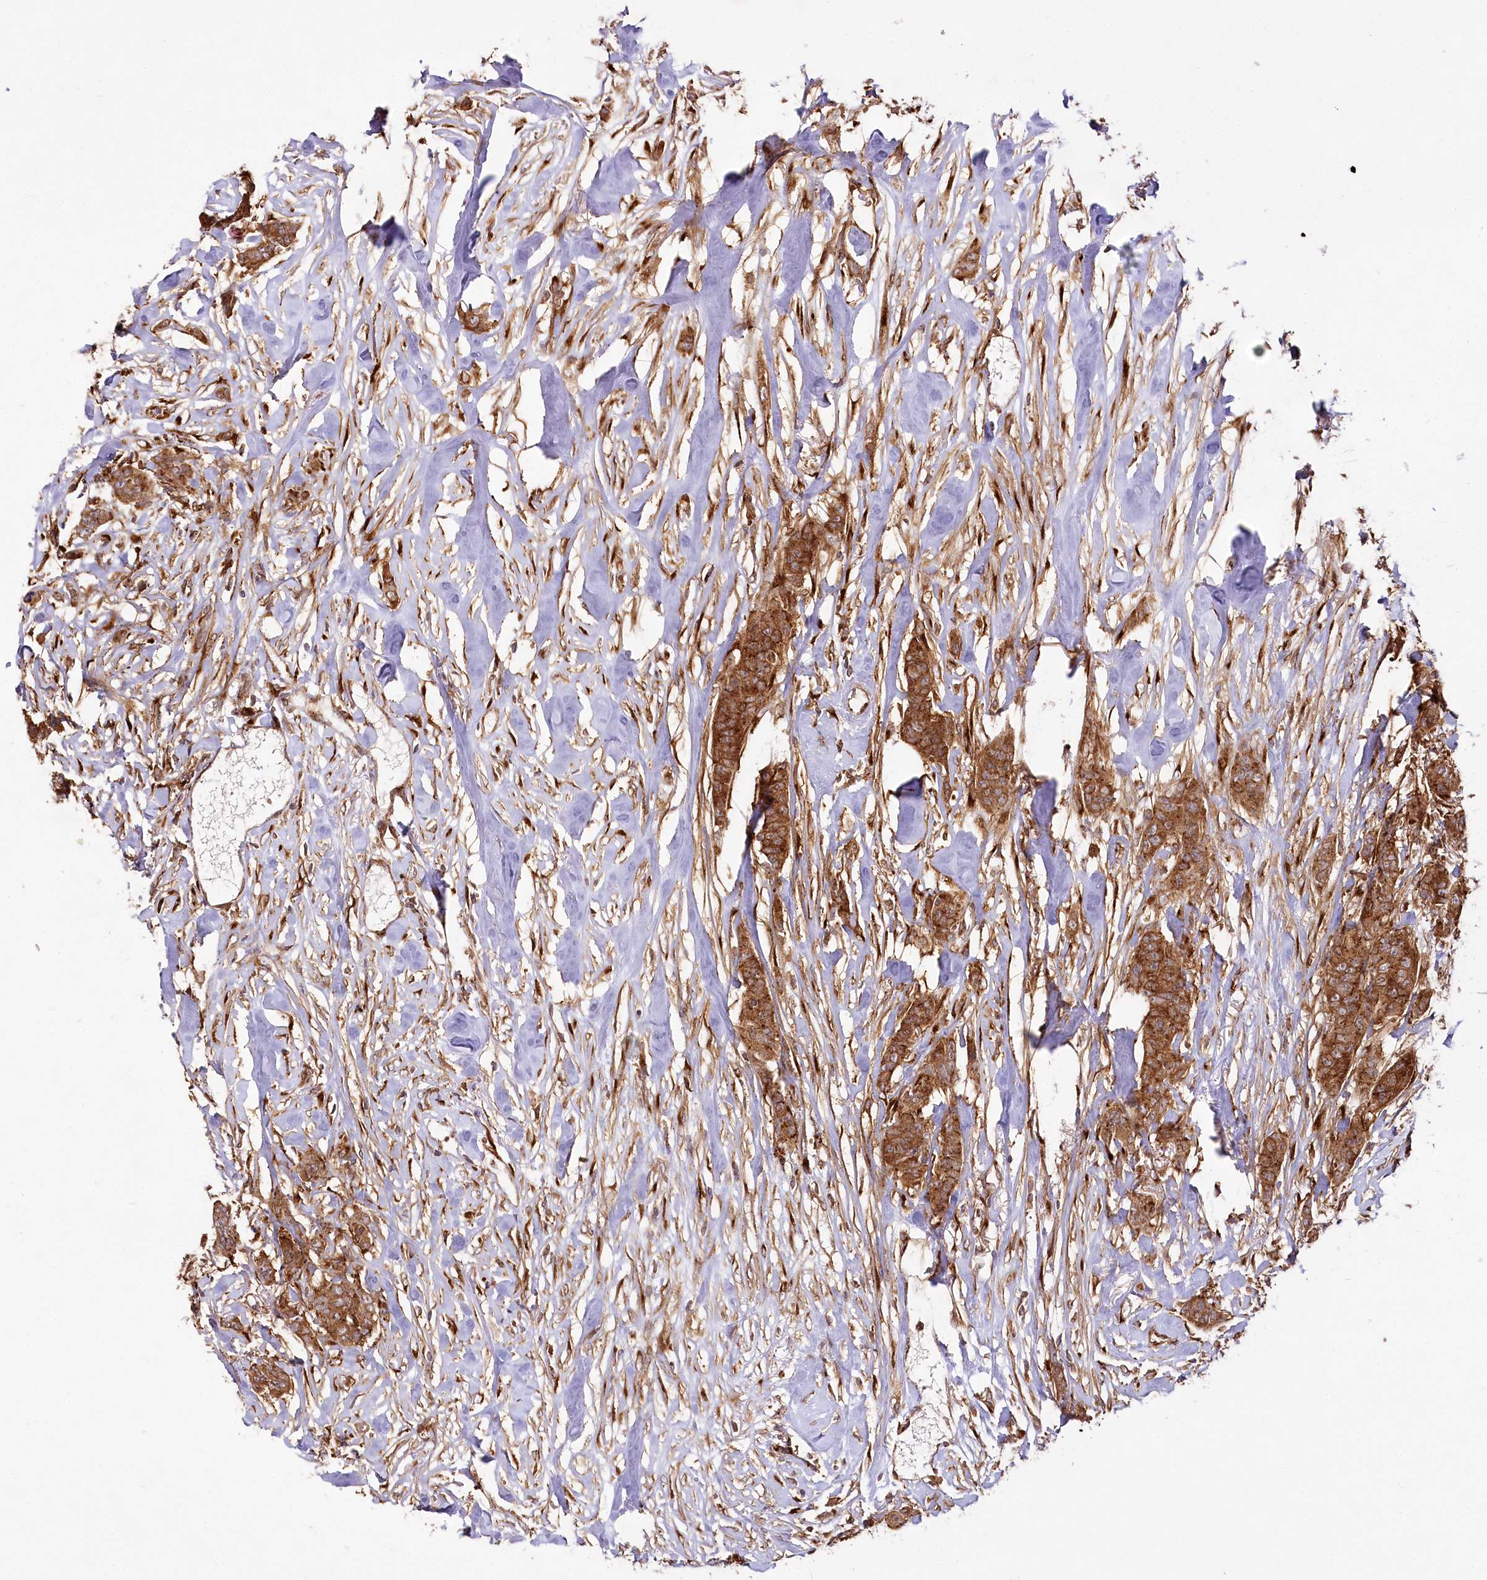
{"staining": {"intensity": "strong", "quantity": ">75%", "location": "cytoplasmic/membranous"}, "tissue": "breast cancer", "cell_type": "Tumor cells", "image_type": "cancer", "snomed": [{"axis": "morphology", "description": "Duct carcinoma"}, {"axis": "topography", "description": "Breast"}], "caption": "DAB immunohistochemical staining of human breast invasive ductal carcinoma reveals strong cytoplasmic/membranous protein positivity in about >75% of tumor cells.", "gene": "COPG1", "patient": {"sex": "female", "age": 40}}